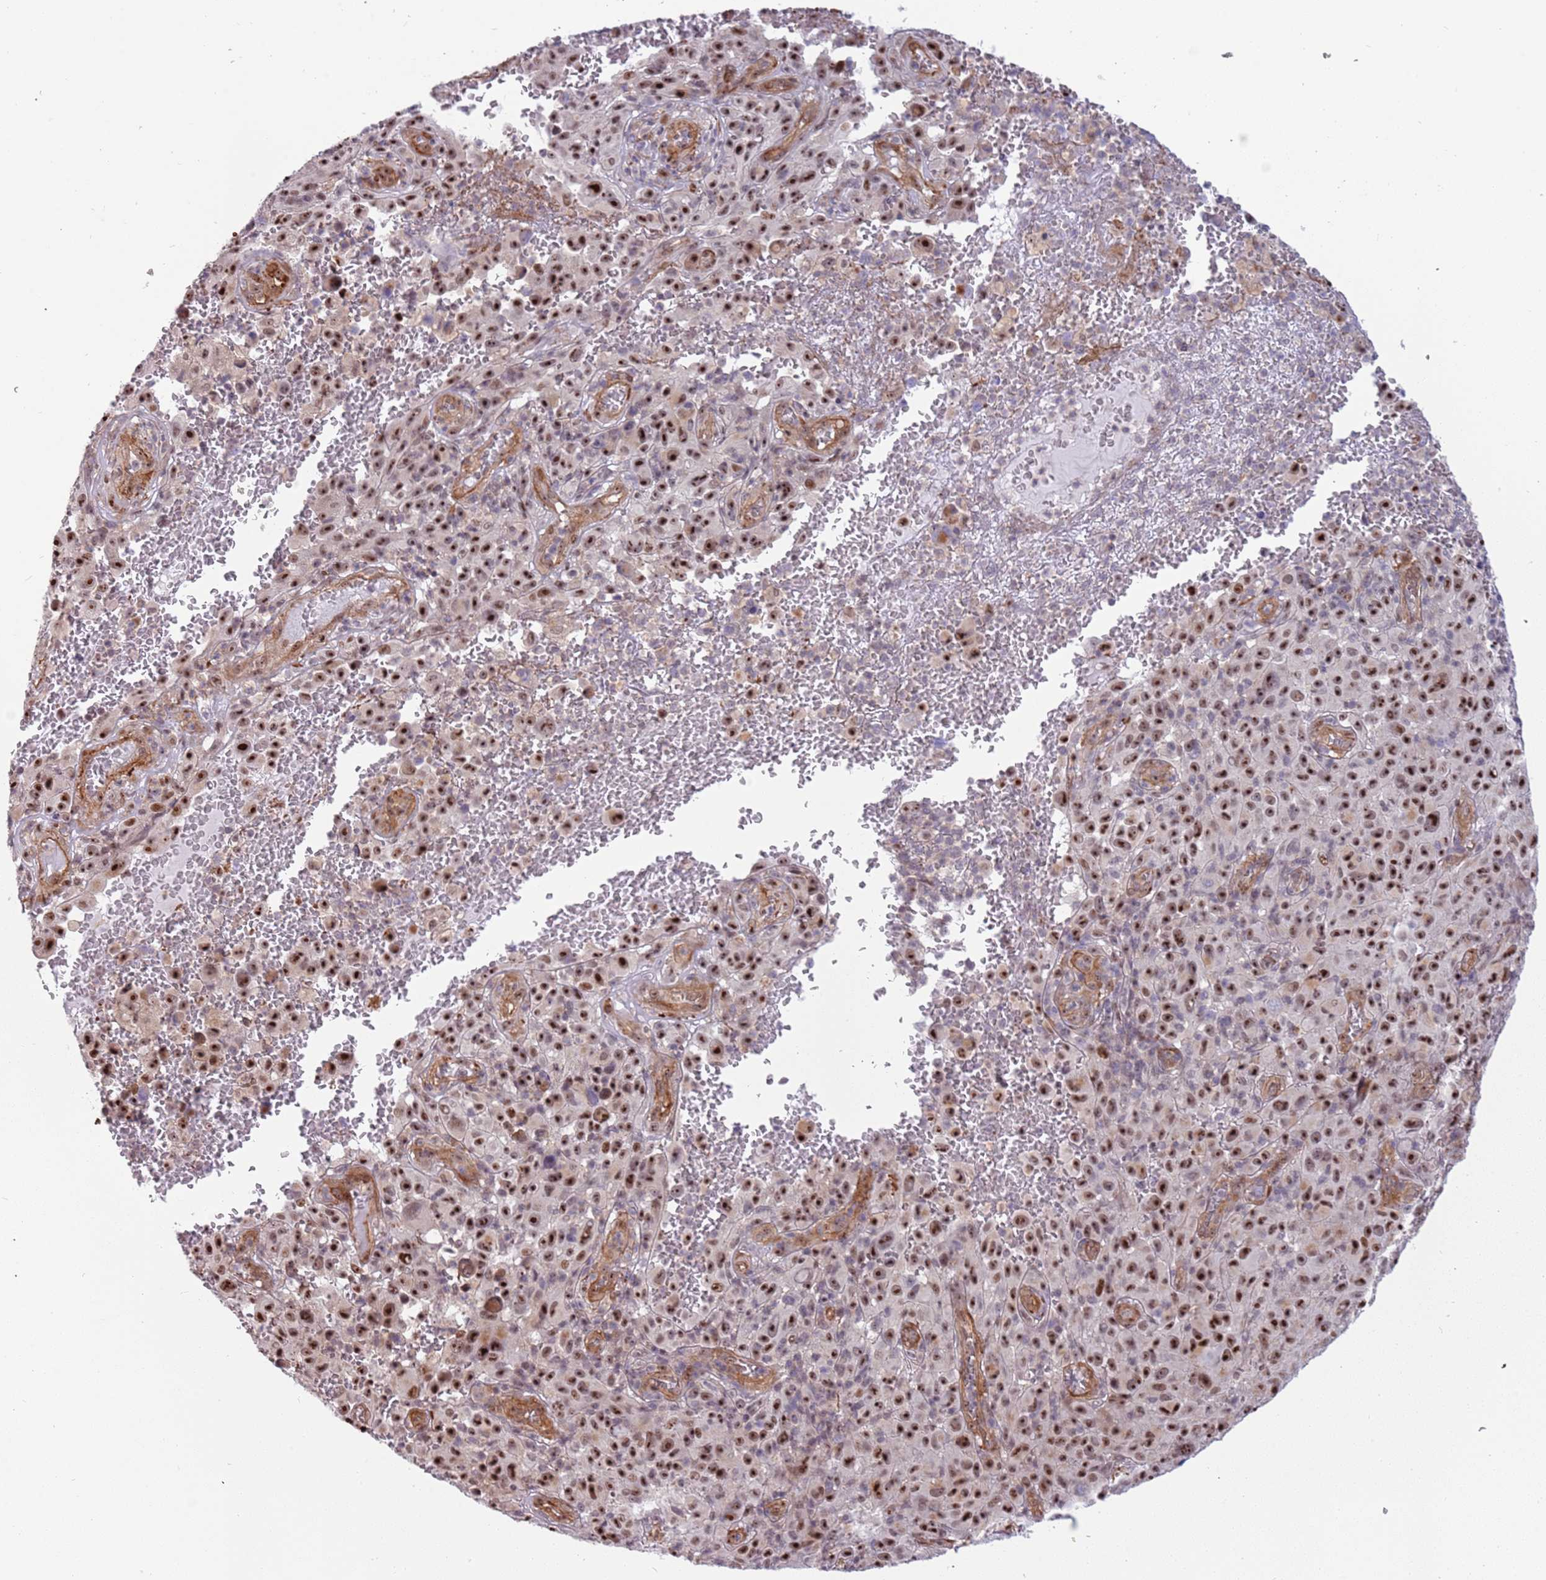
{"staining": {"intensity": "strong", "quantity": ">75%", "location": "nuclear"}, "tissue": "melanoma", "cell_type": "Tumor cells", "image_type": "cancer", "snomed": [{"axis": "morphology", "description": "Malignant melanoma, NOS"}, {"axis": "topography", "description": "Skin"}], "caption": "About >75% of tumor cells in human melanoma show strong nuclear protein staining as visualized by brown immunohistochemical staining.", "gene": "LRMDA", "patient": {"sex": "female", "age": 82}}